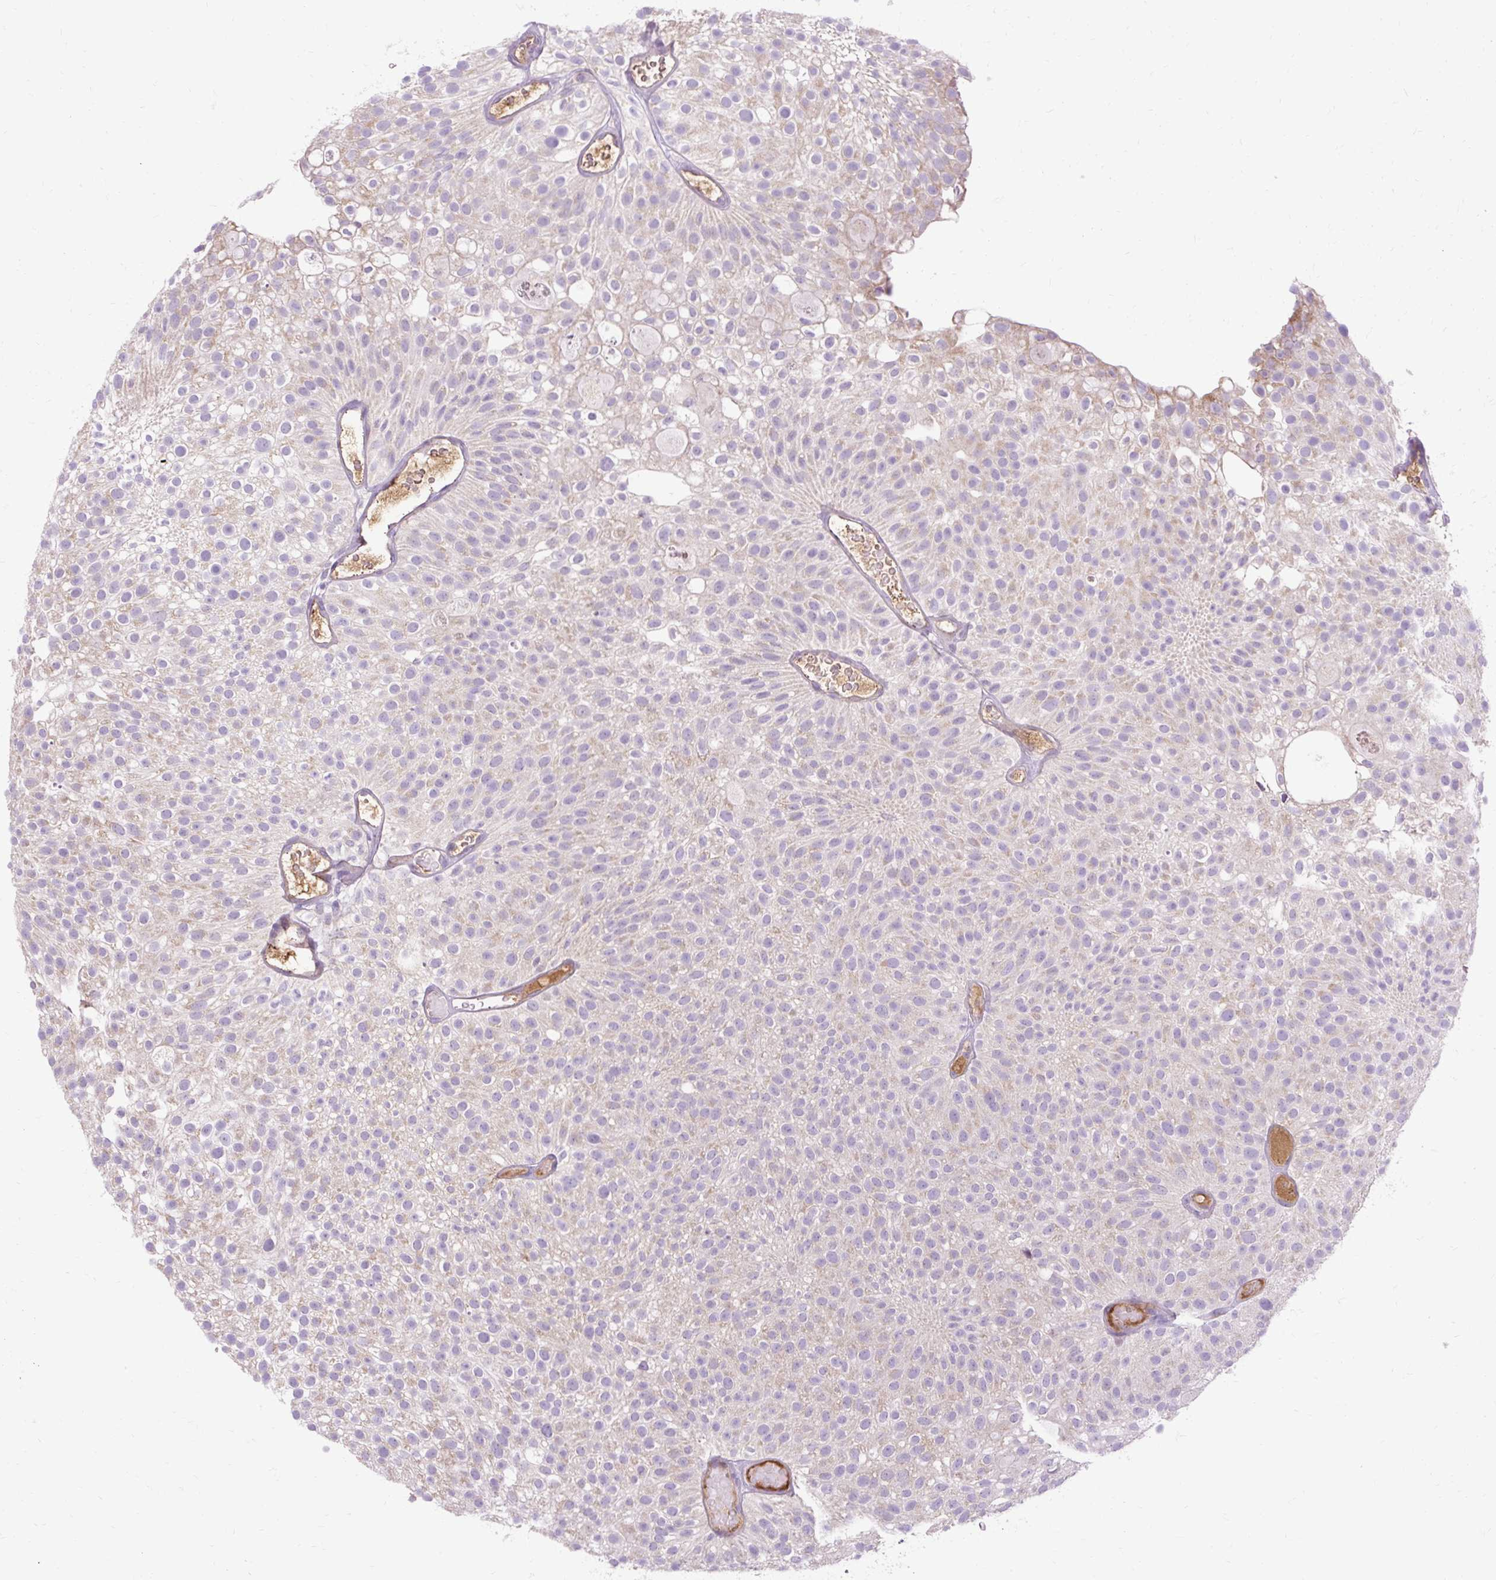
{"staining": {"intensity": "weak", "quantity": "<25%", "location": "cytoplasmic/membranous"}, "tissue": "urothelial cancer", "cell_type": "Tumor cells", "image_type": "cancer", "snomed": [{"axis": "morphology", "description": "Urothelial carcinoma, Low grade"}, {"axis": "topography", "description": "Urinary bladder"}], "caption": "High magnification brightfield microscopy of low-grade urothelial carcinoma stained with DAB (brown) and counterstained with hematoxylin (blue): tumor cells show no significant positivity.", "gene": "ARRDC2", "patient": {"sex": "male", "age": 78}}